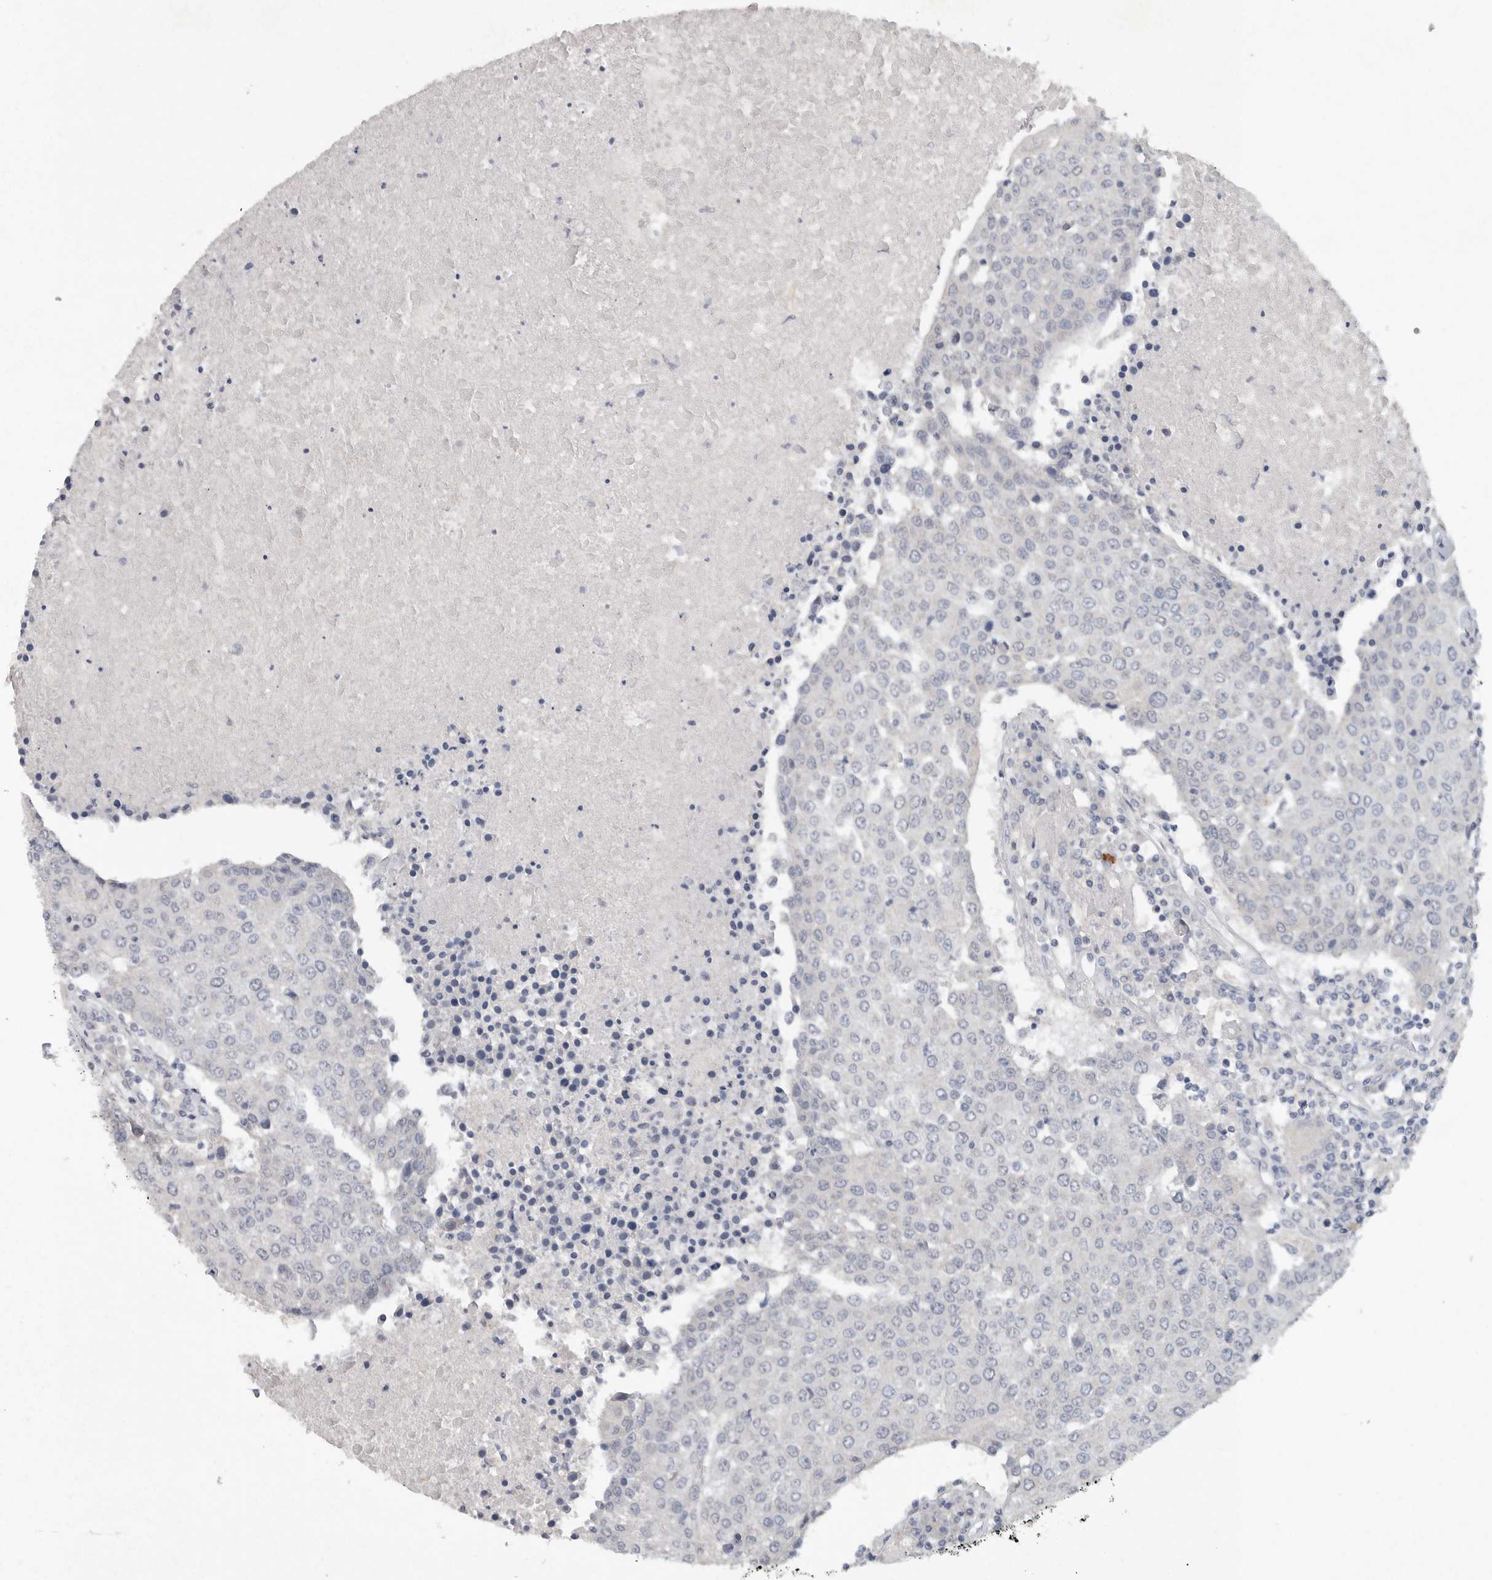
{"staining": {"intensity": "negative", "quantity": "none", "location": "none"}, "tissue": "urothelial cancer", "cell_type": "Tumor cells", "image_type": "cancer", "snomed": [{"axis": "morphology", "description": "Urothelial carcinoma, High grade"}, {"axis": "topography", "description": "Urinary bladder"}], "caption": "Immunohistochemistry histopathology image of neoplastic tissue: urothelial cancer stained with DAB reveals no significant protein expression in tumor cells.", "gene": "REG4", "patient": {"sex": "female", "age": 85}}